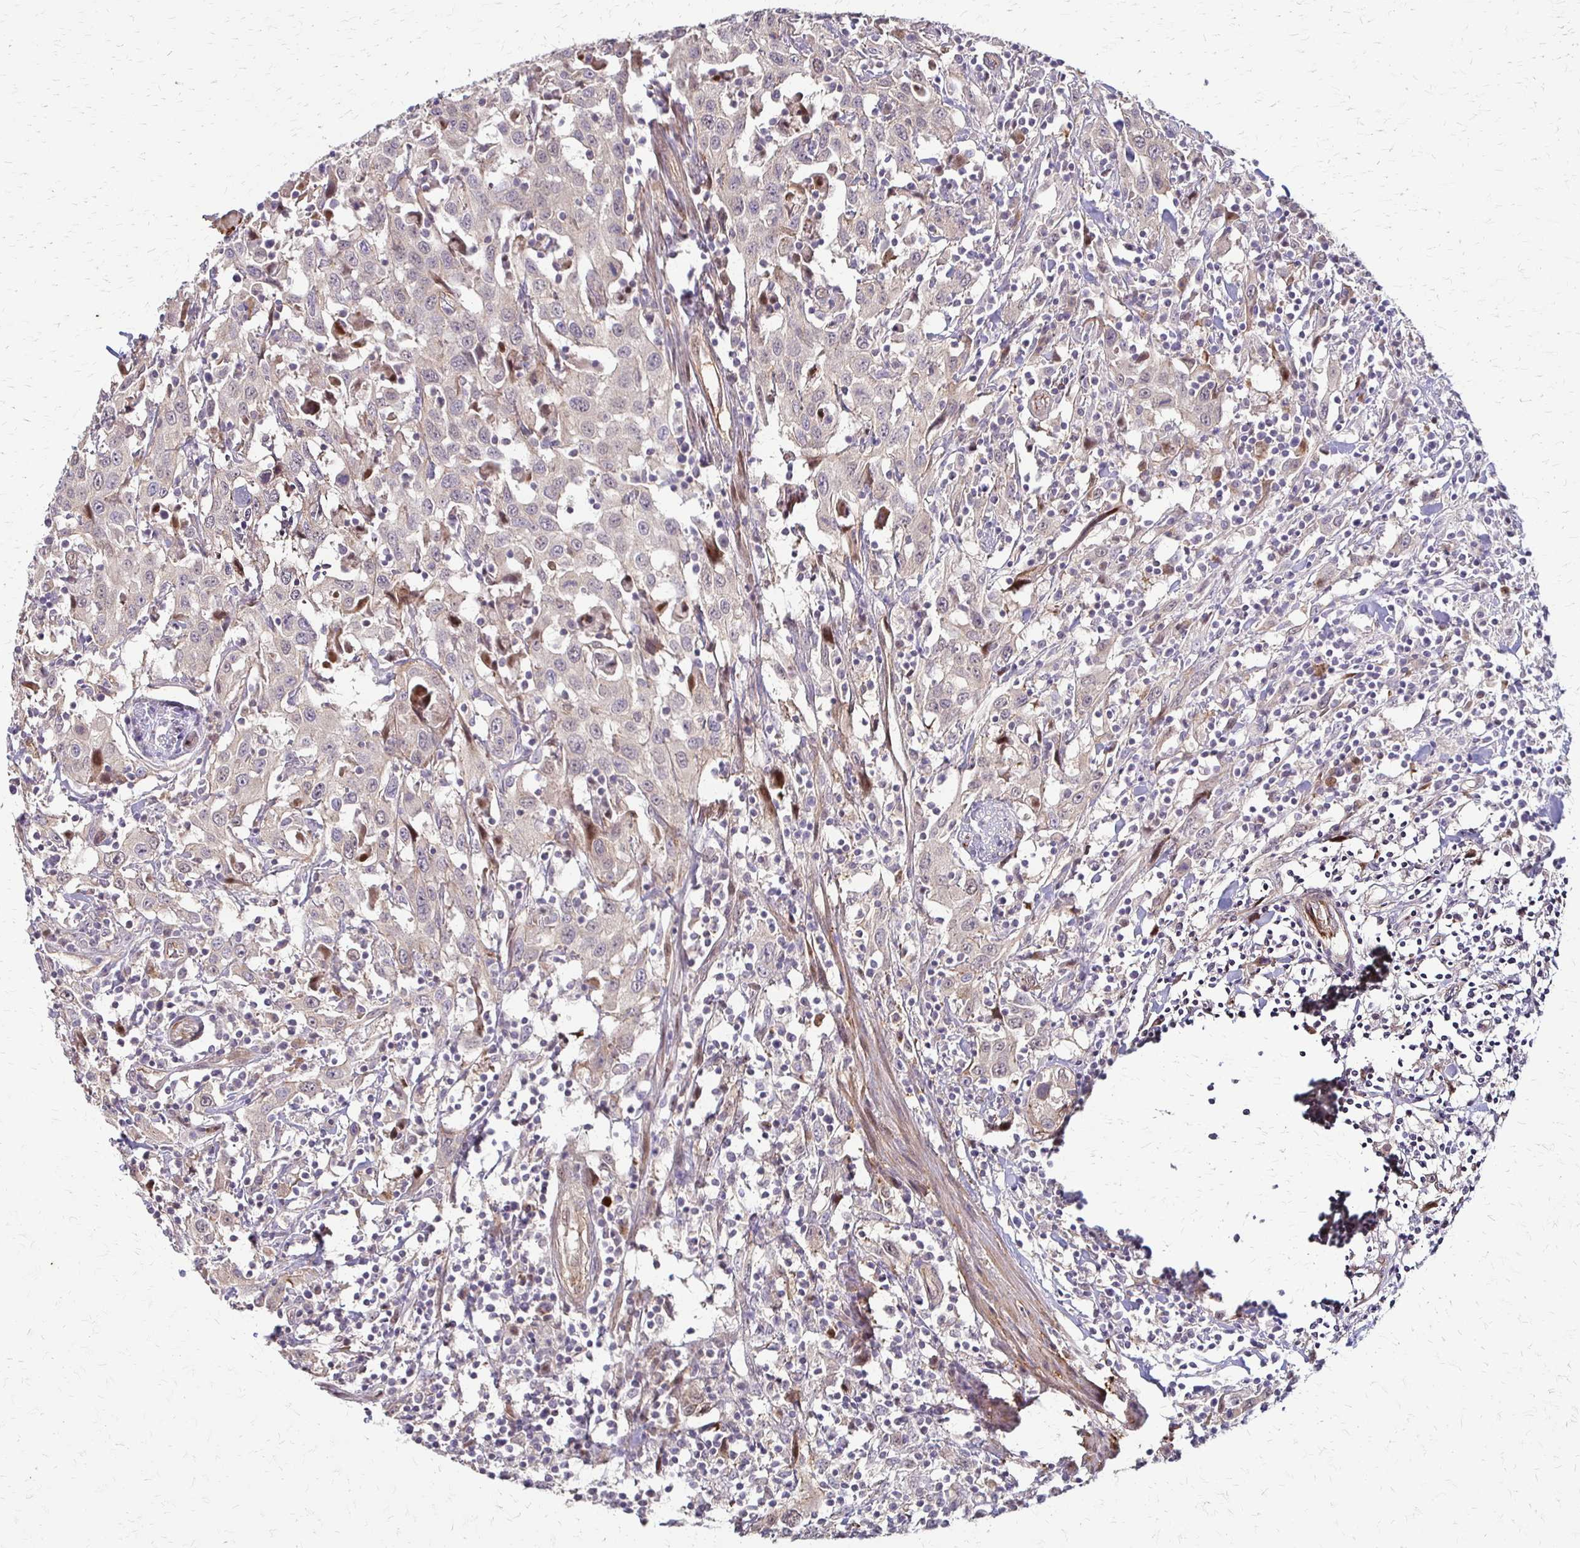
{"staining": {"intensity": "negative", "quantity": "none", "location": "none"}, "tissue": "urothelial cancer", "cell_type": "Tumor cells", "image_type": "cancer", "snomed": [{"axis": "morphology", "description": "Urothelial carcinoma, High grade"}, {"axis": "topography", "description": "Urinary bladder"}], "caption": "Image shows no significant protein positivity in tumor cells of urothelial cancer.", "gene": "CFL2", "patient": {"sex": "male", "age": 61}}